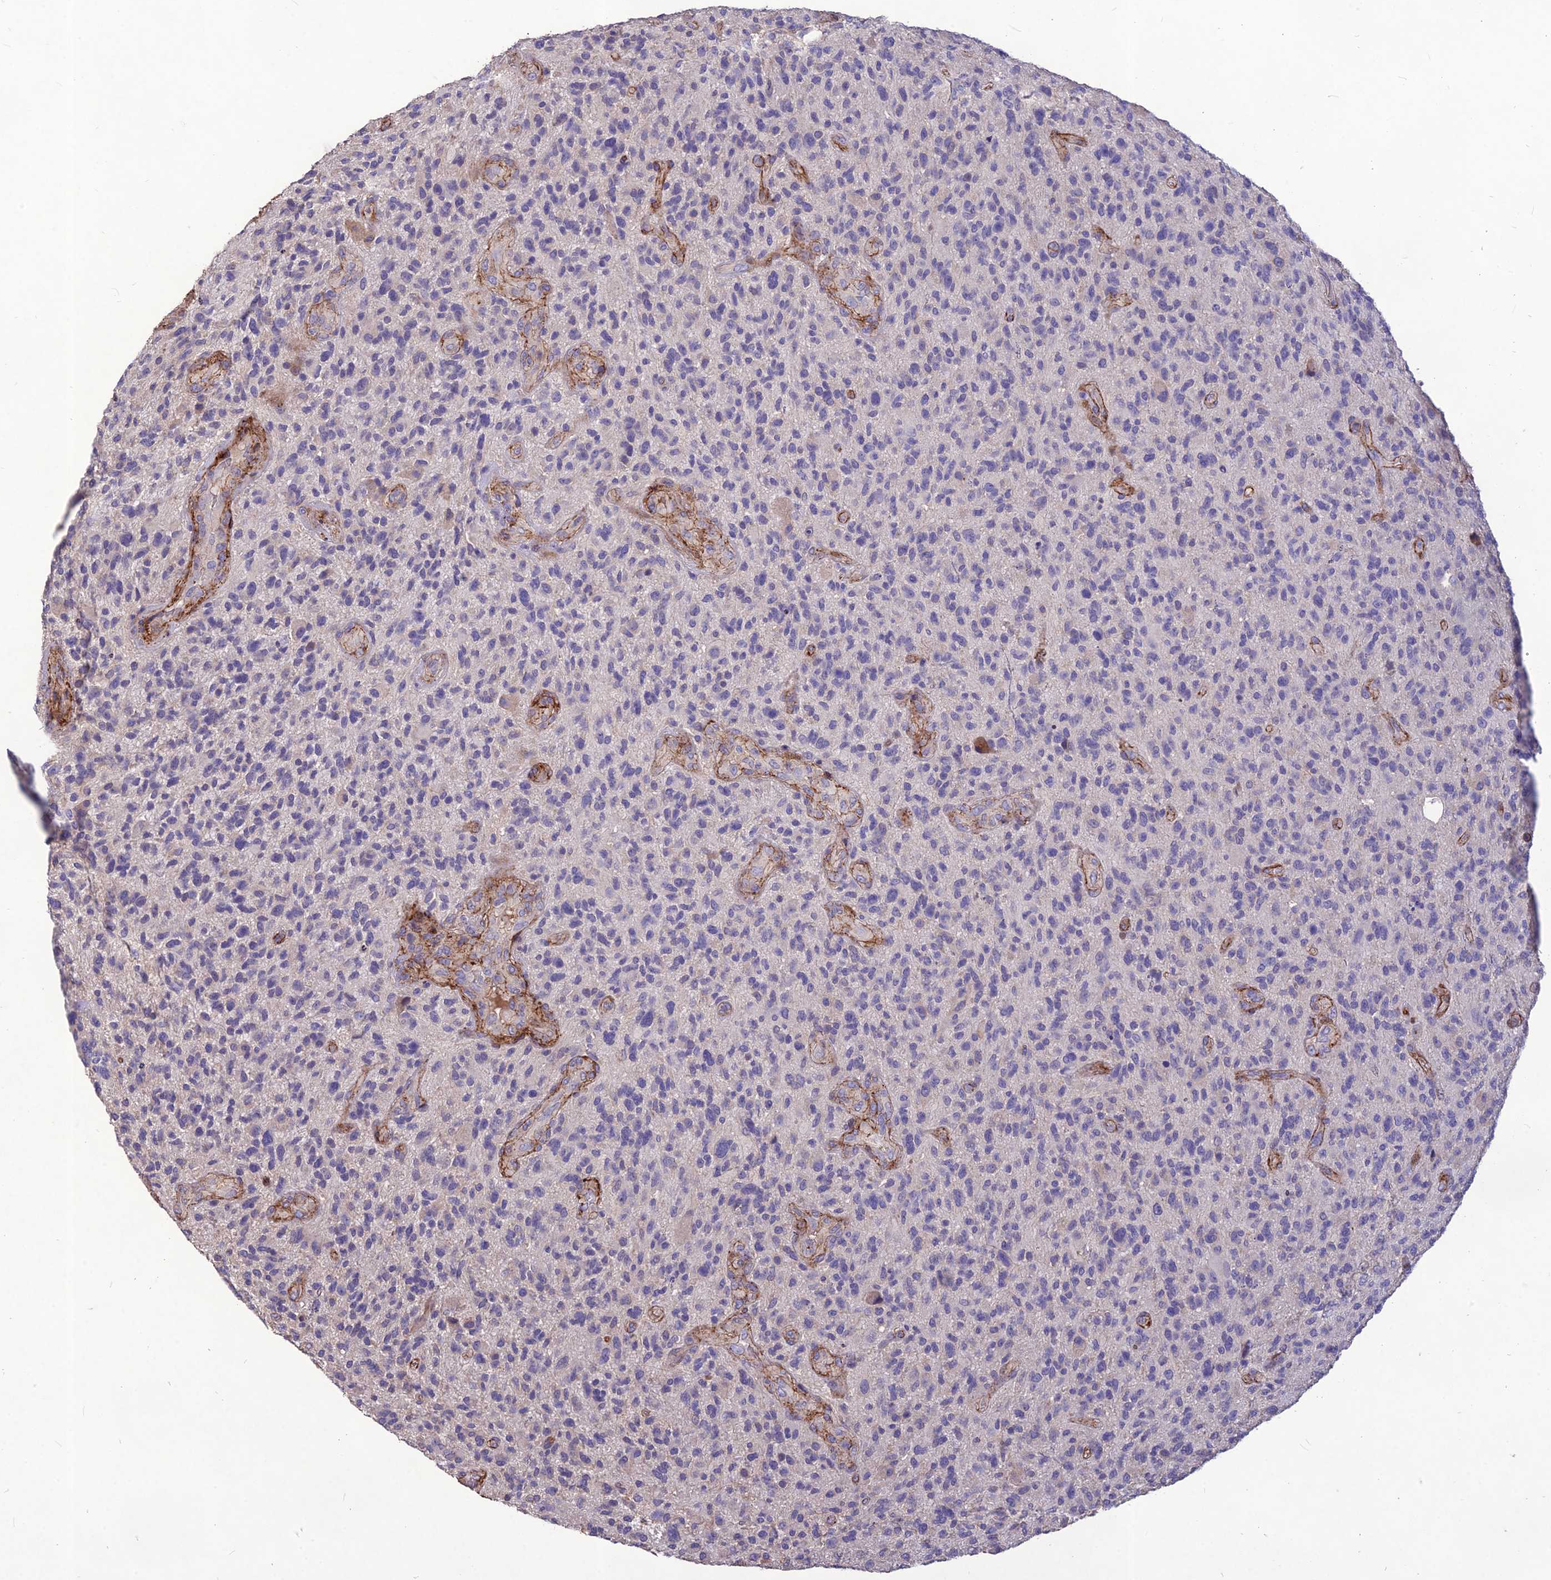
{"staining": {"intensity": "negative", "quantity": "none", "location": "none"}, "tissue": "glioma", "cell_type": "Tumor cells", "image_type": "cancer", "snomed": [{"axis": "morphology", "description": "Glioma, malignant, High grade"}, {"axis": "topography", "description": "Brain"}], "caption": "Immunohistochemistry (IHC) micrograph of glioma stained for a protein (brown), which shows no staining in tumor cells.", "gene": "CLUH", "patient": {"sex": "male", "age": 47}}